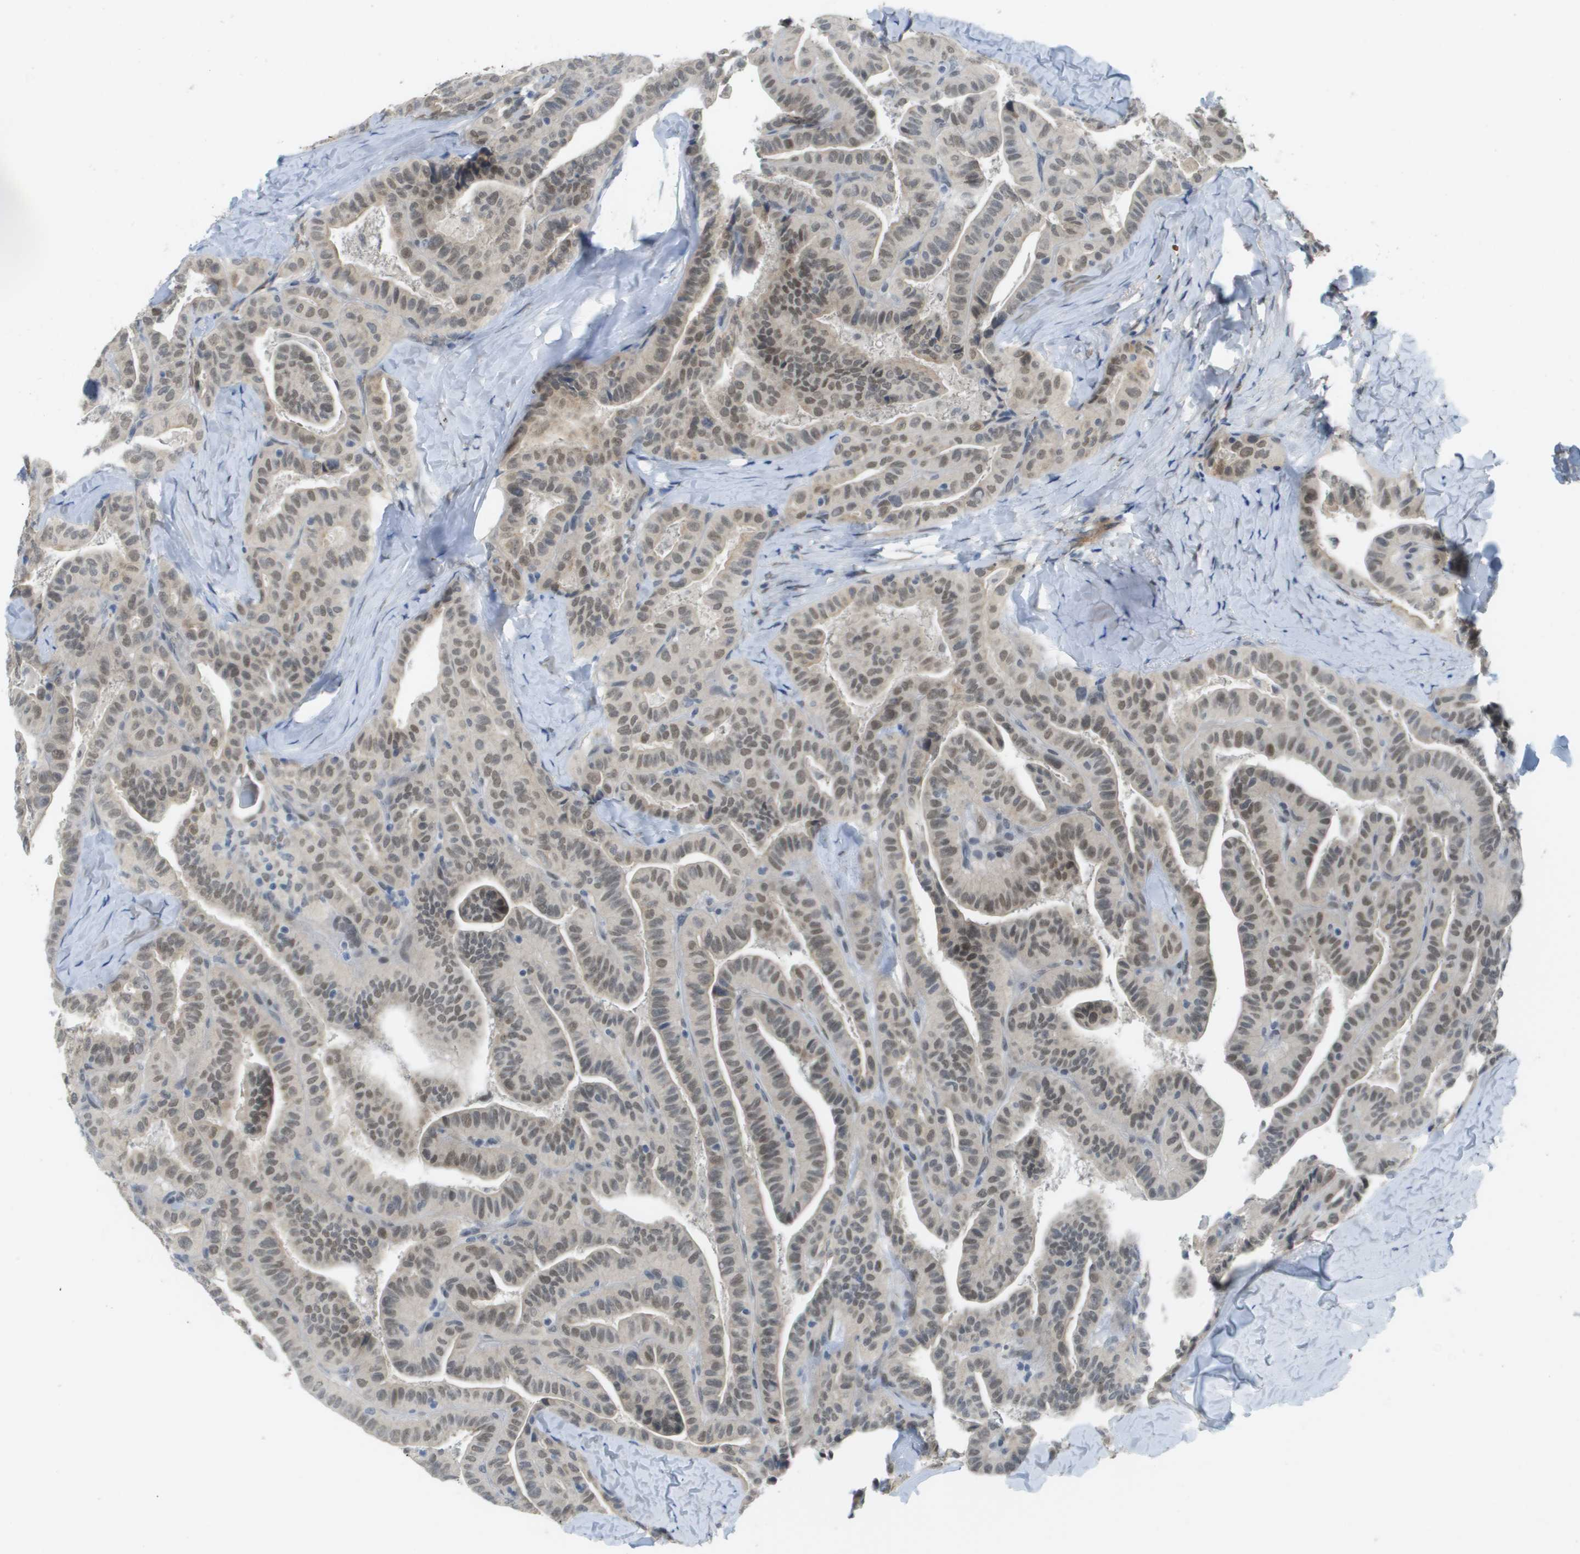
{"staining": {"intensity": "moderate", "quantity": ">75%", "location": "nuclear"}, "tissue": "thyroid cancer", "cell_type": "Tumor cells", "image_type": "cancer", "snomed": [{"axis": "morphology", "description": "Papillary adenocarcinoma, NOS"}, {"axis": "topography", "description": "Thyroid gland"}], "caption": "The histopathology image displays immunohistochemical staining of thyroid papillary adenocarcinoma. There is moderate nuclear staining is seen in approximately >75% of tumor cells. (Stains: DAB in brown, nuclei in blue, Microscopy: brightfield microscopy at high magnification).", "gene": "ARID1B", "patient": {"sex": "male", "age": 77}}